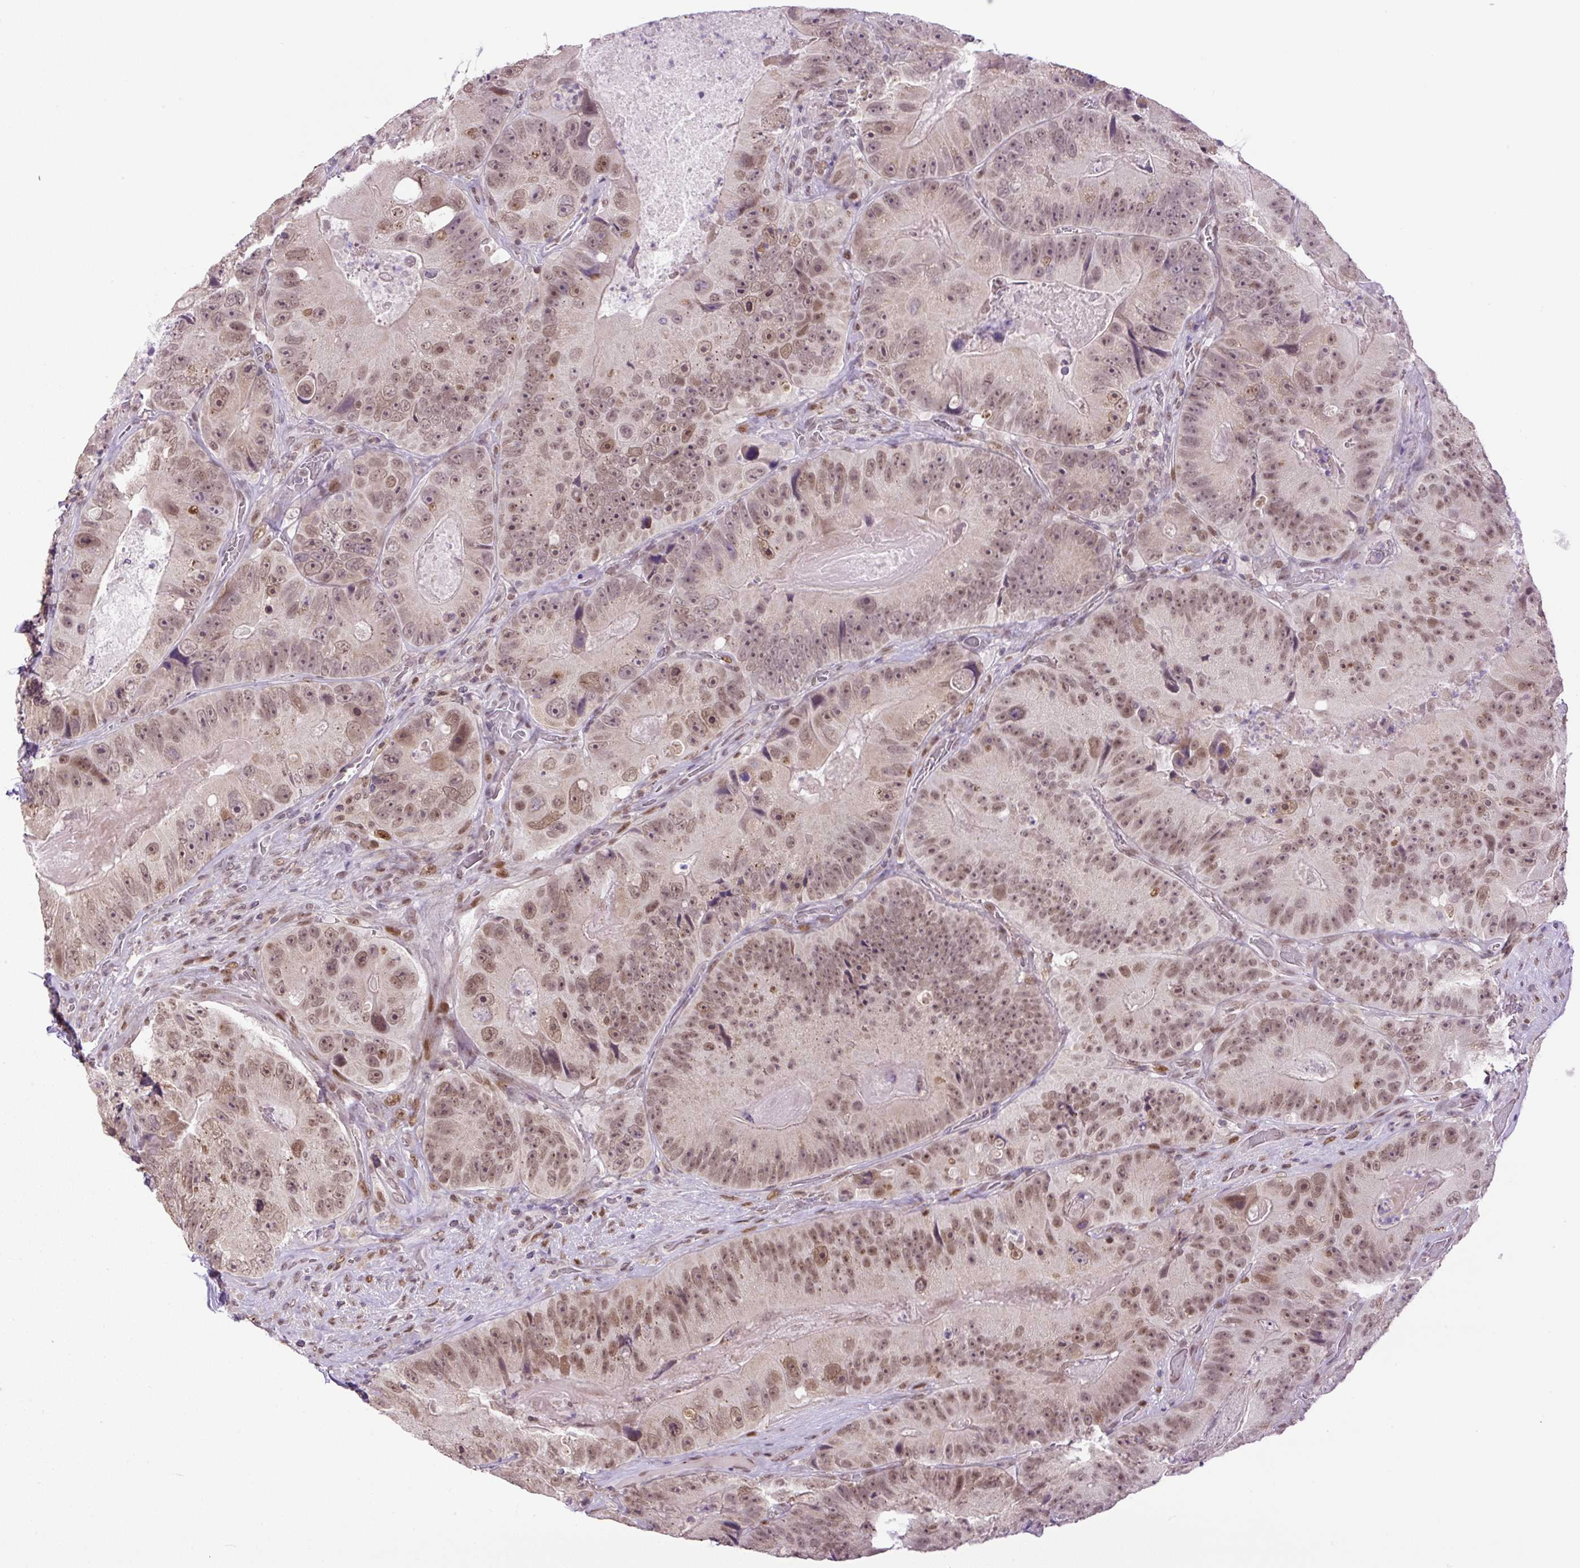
{"staining": {"intensity": "moderate", "quantity": ">75%", "location": "nuclear"}, "tissue": "colorectal cancer", "cell_type": "Tumor cells", "image_type": "cancer", "snomed": [{"axis": "morphology", "description": "Adenocarcinoma, NOS"}, {"axis": "topography", "description": "Colon"}], "caption": "DAB (3,3'-diaminobenzidine) immunohistochemical staining of adenocarcinoma (colorectal) reveals moderate nuclear protein positivity in approximately >75% of tumor cells.", "gene": "KPNA1", "patient": {"sex": "female", "age": 86}}